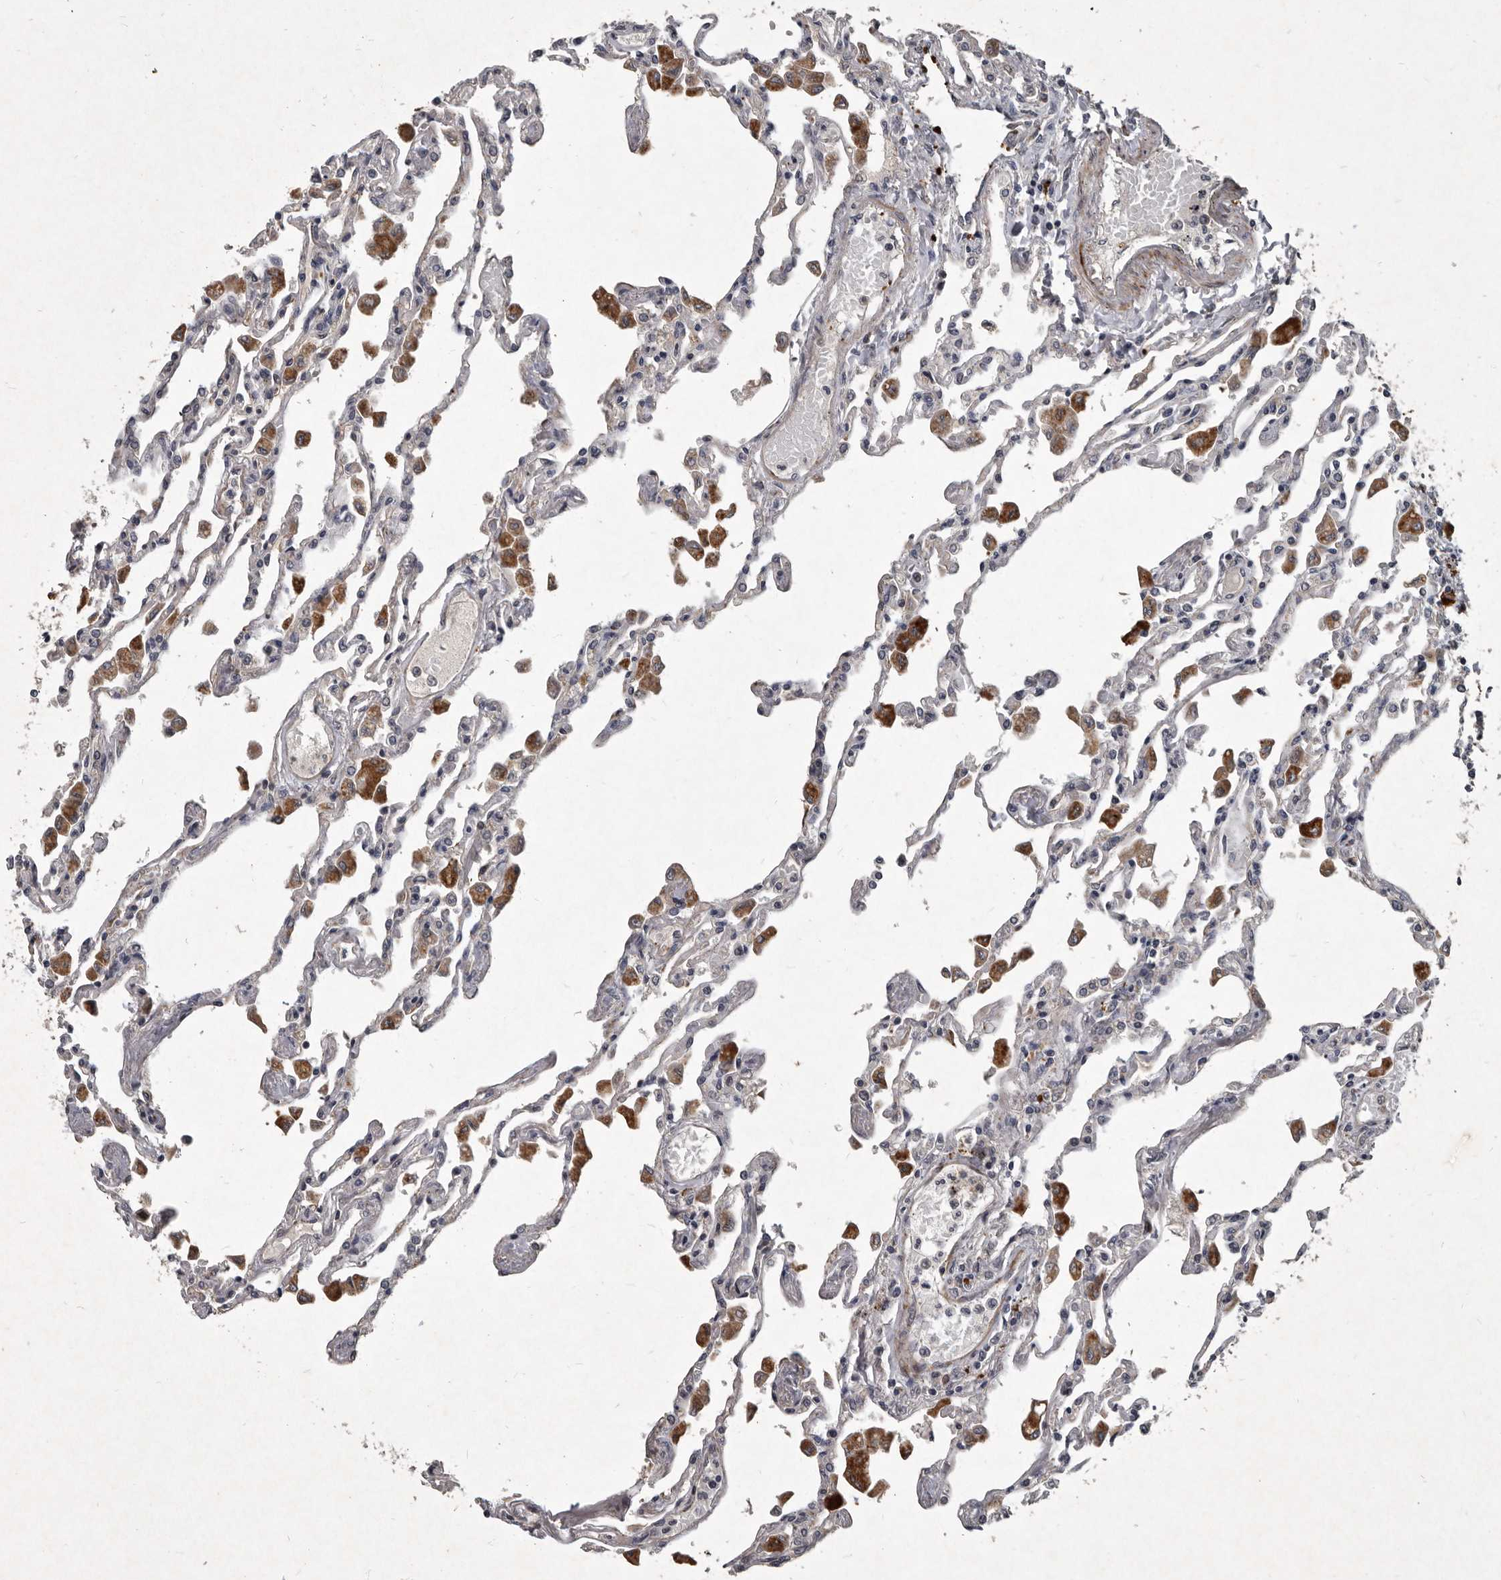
{"staining": {"intensity": "moderate", "quantity": "<25%", "location": "cytoplasmic/membranous"}, "tissue": "lung", "cell_type": "Alveolar cells", "image_type": "normal", "snomed": [{"axis": "morphology", "description": "Normal tissue, NOS"}, {"axis": "topography", "description": "Bronchus"}, {"axis": "topography", "description": "Lung"}], "caption": "Lung stained with a brown dye displays moderate cytoplasmic/membranous positive staining in about <25% of alveolar cells.", "gene": "MRPS15", "patient": {"sex": "female", "age": 49}}